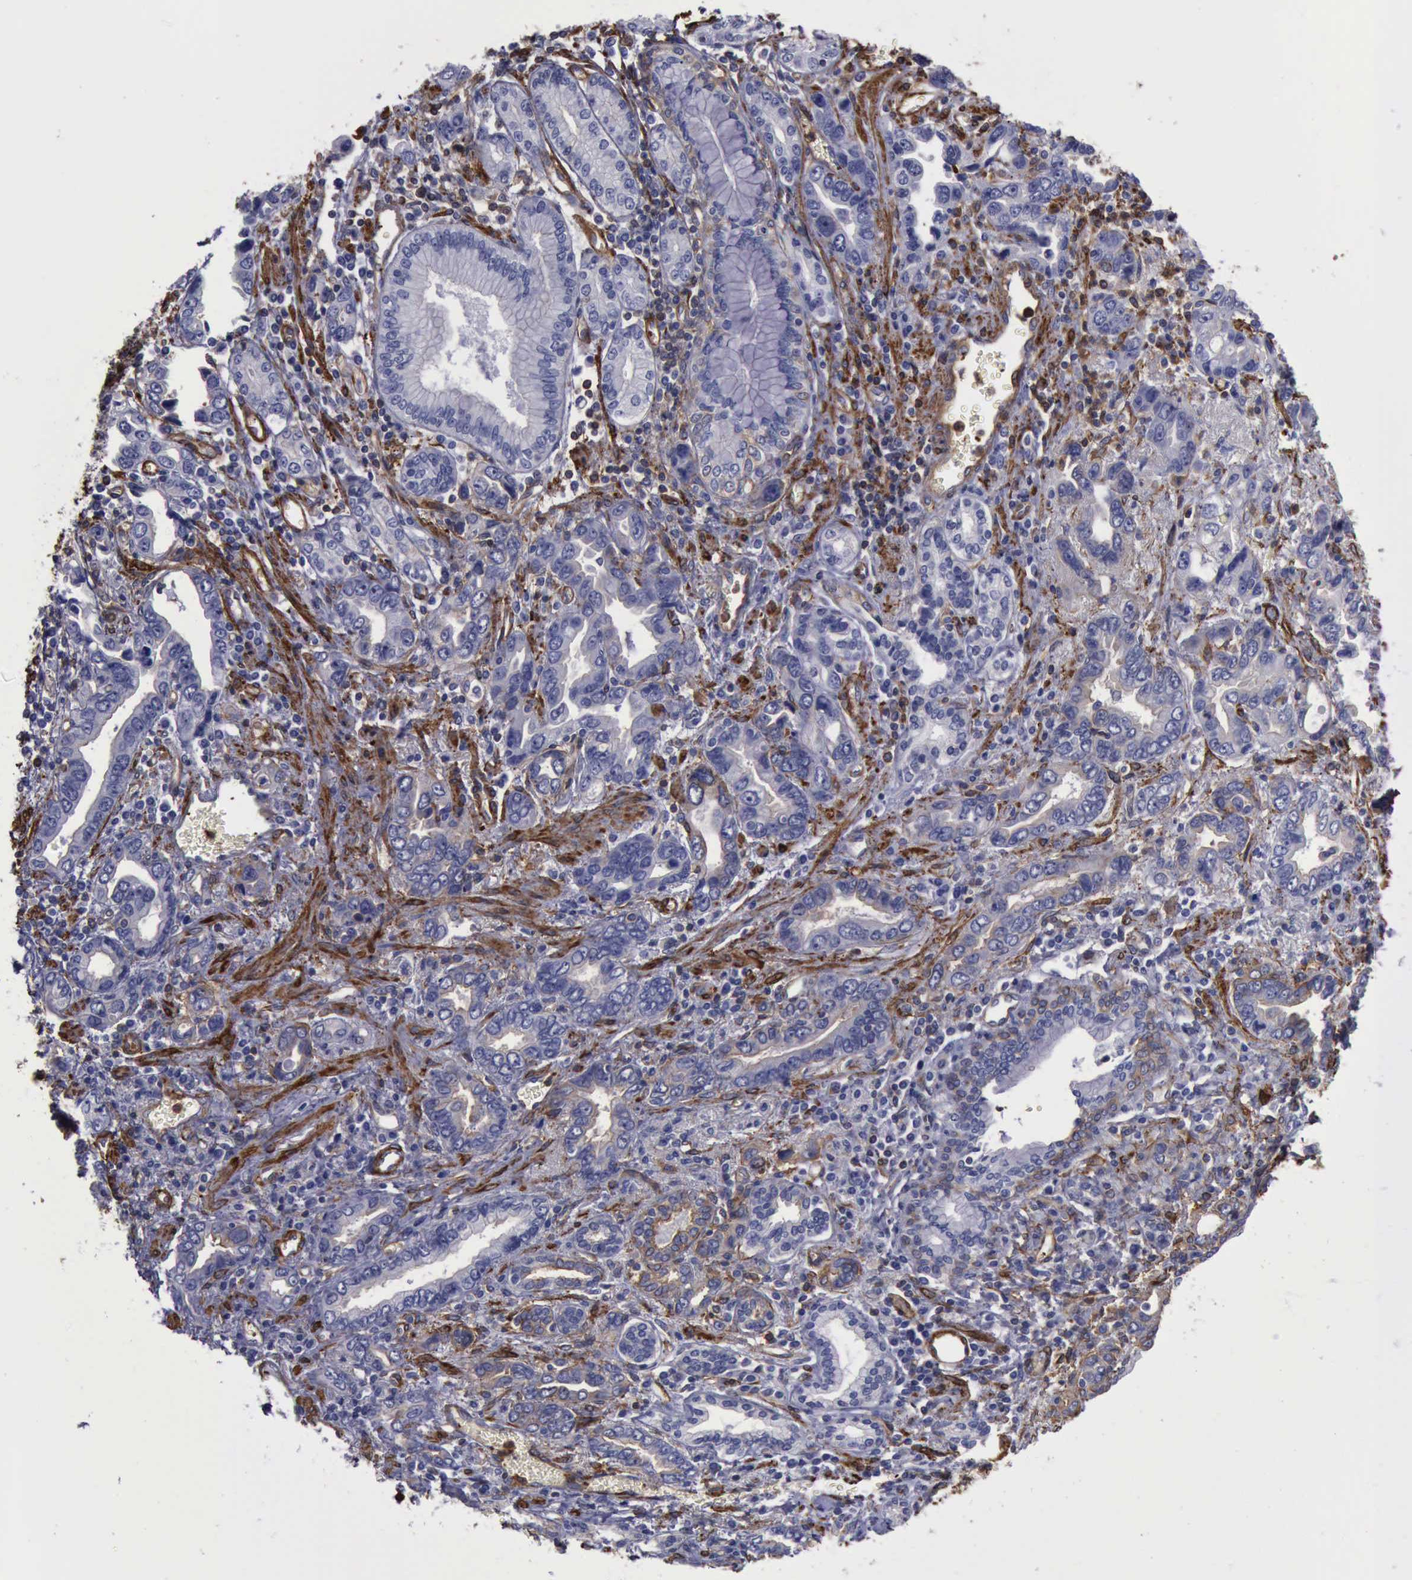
{"staining": {"intensity": "negative", "quantity": "none", "location": "none"}, "tissue": "stomach cancer", "cell_type": "Tumor cells", "image_type": "cancer", "snomed": [{"axis": "morphology", "description": "Adenocarcinoma, NOS"}, {"axis": "topography", "description": "Stomach"}], "caption": "There is no significant staining in tumor cells of stomach adenocarcinoma.", "gene": "FLNA", "patient": {"sex": "male", "age": 78}}